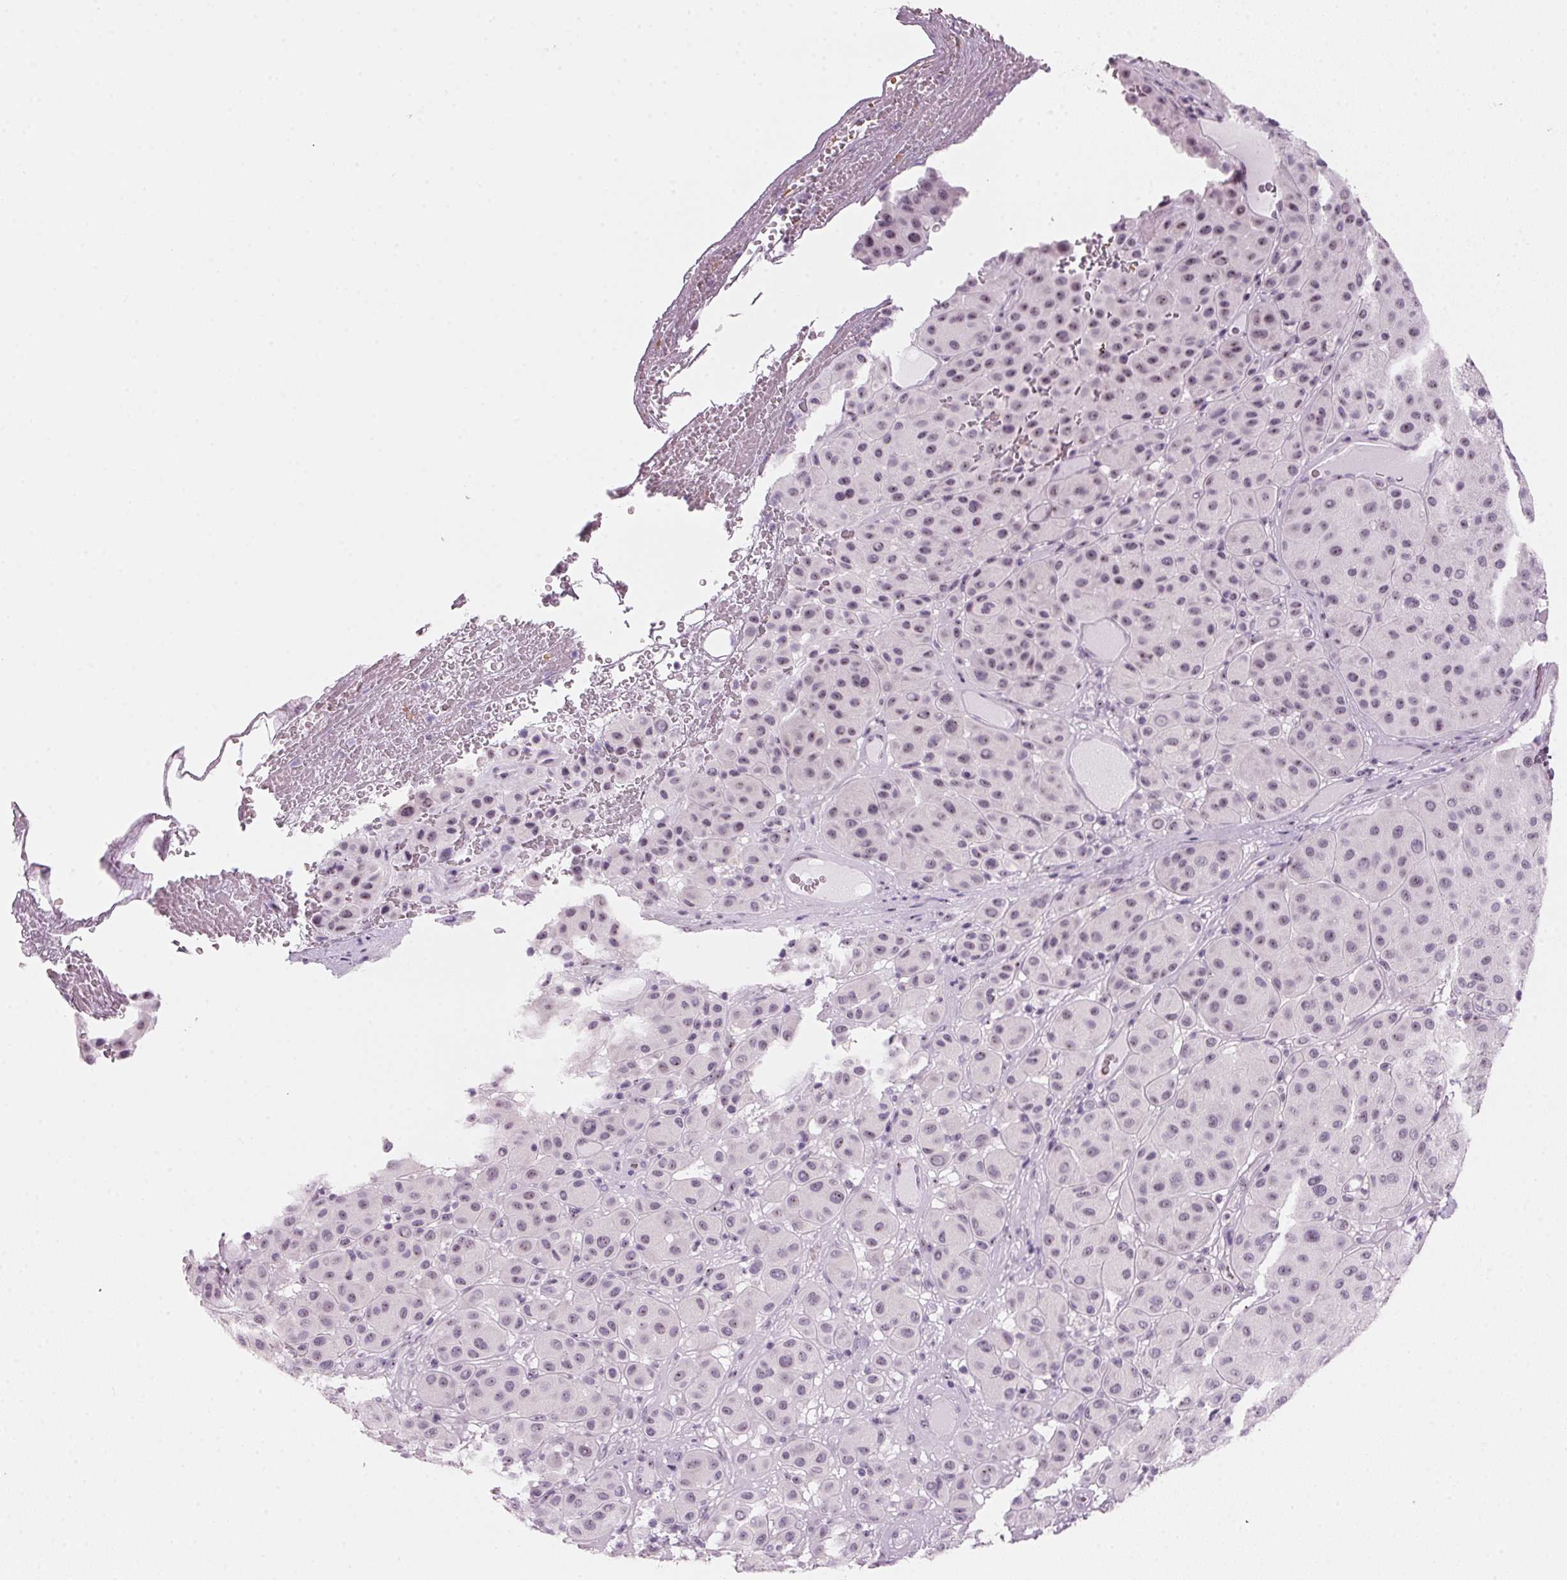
{"staining": {"intensity": "weak", "quantity": "<25%", "location": "nuclear"}, "tissue": "melanoma", "cell_type": "Tumor cells", "image_type": "cancer", "snomed": [{"axis": "morphology", "description": "Malignant melanoma, Metastatic site"}, {"axis": "topography", "description": "Smooth muscle"}], "caption": "IHC photomicrograph of melanoma stained for a protein (brown), which displays no staining in tumor cells. (DAB immunohistochemistry (IHC), high magnification).", "gene": "DNTTIP2", "patient": {"sex": "male", "age": 41}}